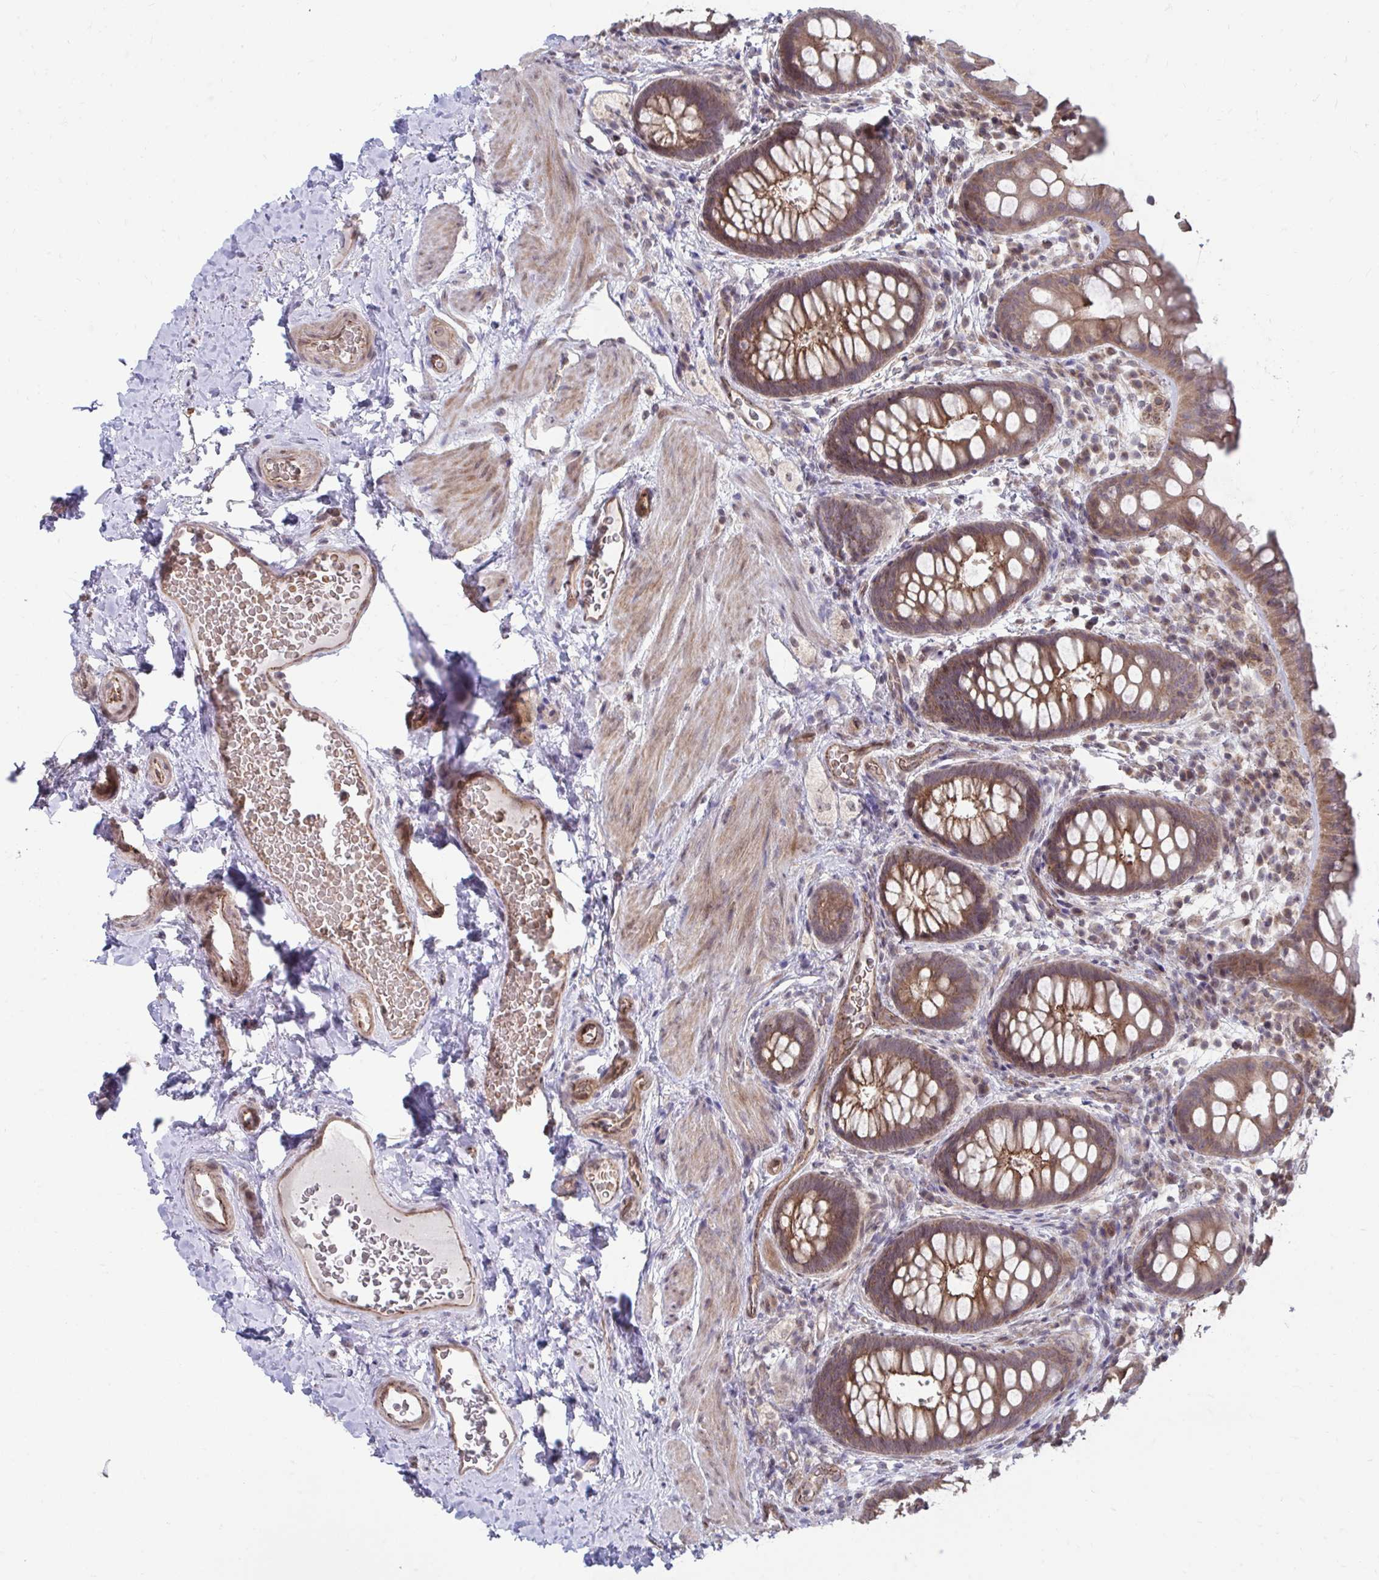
{"staining": {"intensity": "moderate", "quantity": ">75%", "location": "cytoplasmic/membranous"}, "tissue": "rectum", "cell_type": "Glandular cells", "image_type": "normal", "snomed": [{"axis": "morphology", "description": "Normal tissue, NOS"}, {"axis": "topography", "description": "Rectum"}], "caption": "Moderate cytoplasmic/membranous positivity is appreciated in about >75% of glandular cells in benign rectum. Using DAB (brown) and hematoxylin (blue) stains, captured at high magnification using brightfield microscopy.", "gene": "ITPR2", "patient": {"sex": "female", "age": 69}}